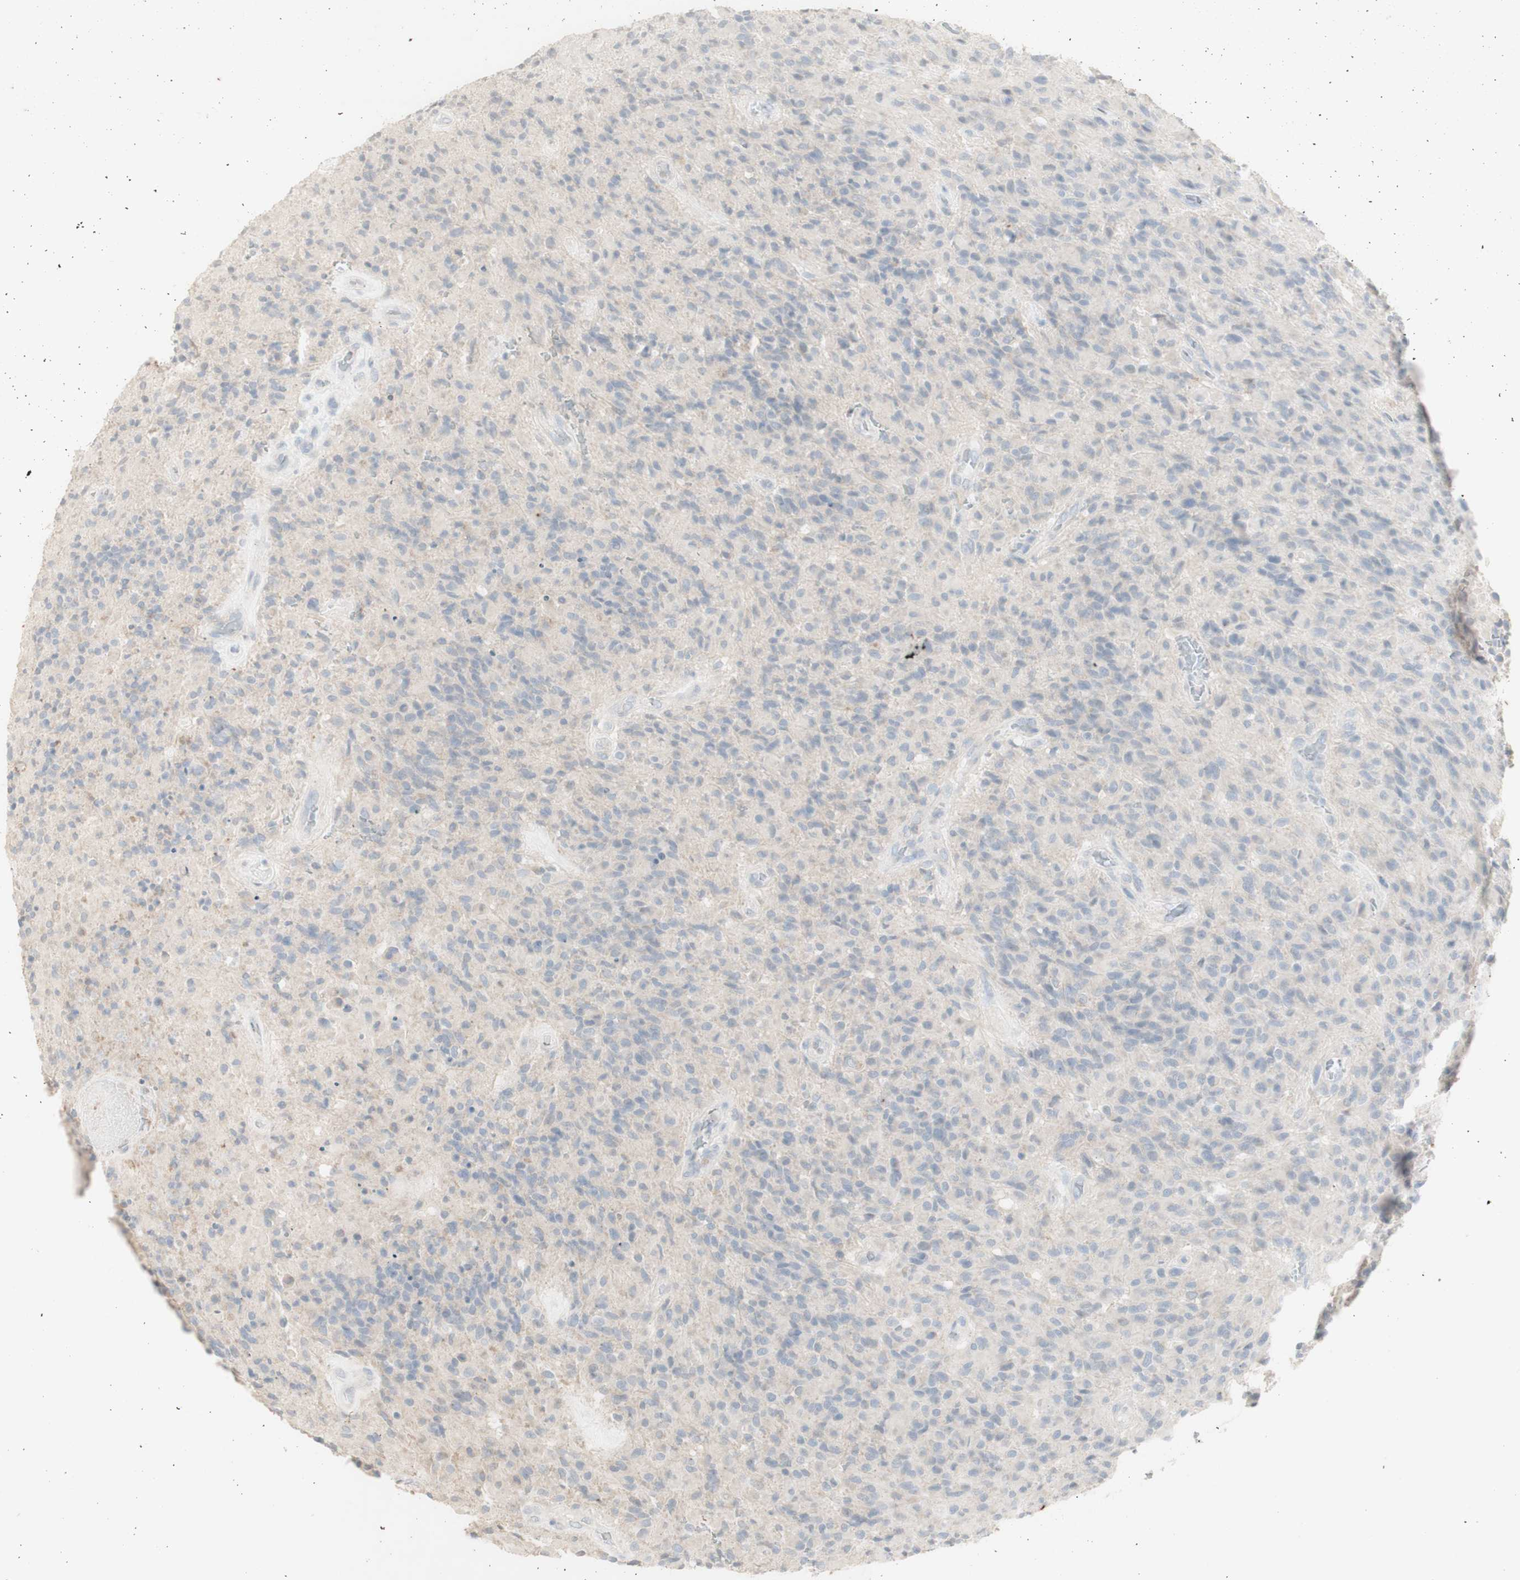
{"staining": {"intensity": "weak", "quantity": "<25%", "location": "cytoplasmic/membranous"}, "tissue": "glioma", "cell_type": "Tumor cells", "image_type": "cancer", "snomed": [{"axis": "morphology", "description": "Glioma, malignant, High grade"}, {"axis": "topography", "description": "Brain"}], "caption": "Tumor cells are negative for protein expression in human glioma. Nuclei are stained in blue.", "gene": "ATP6V1B1", "patient": {"sex": "male", "age": 71}}